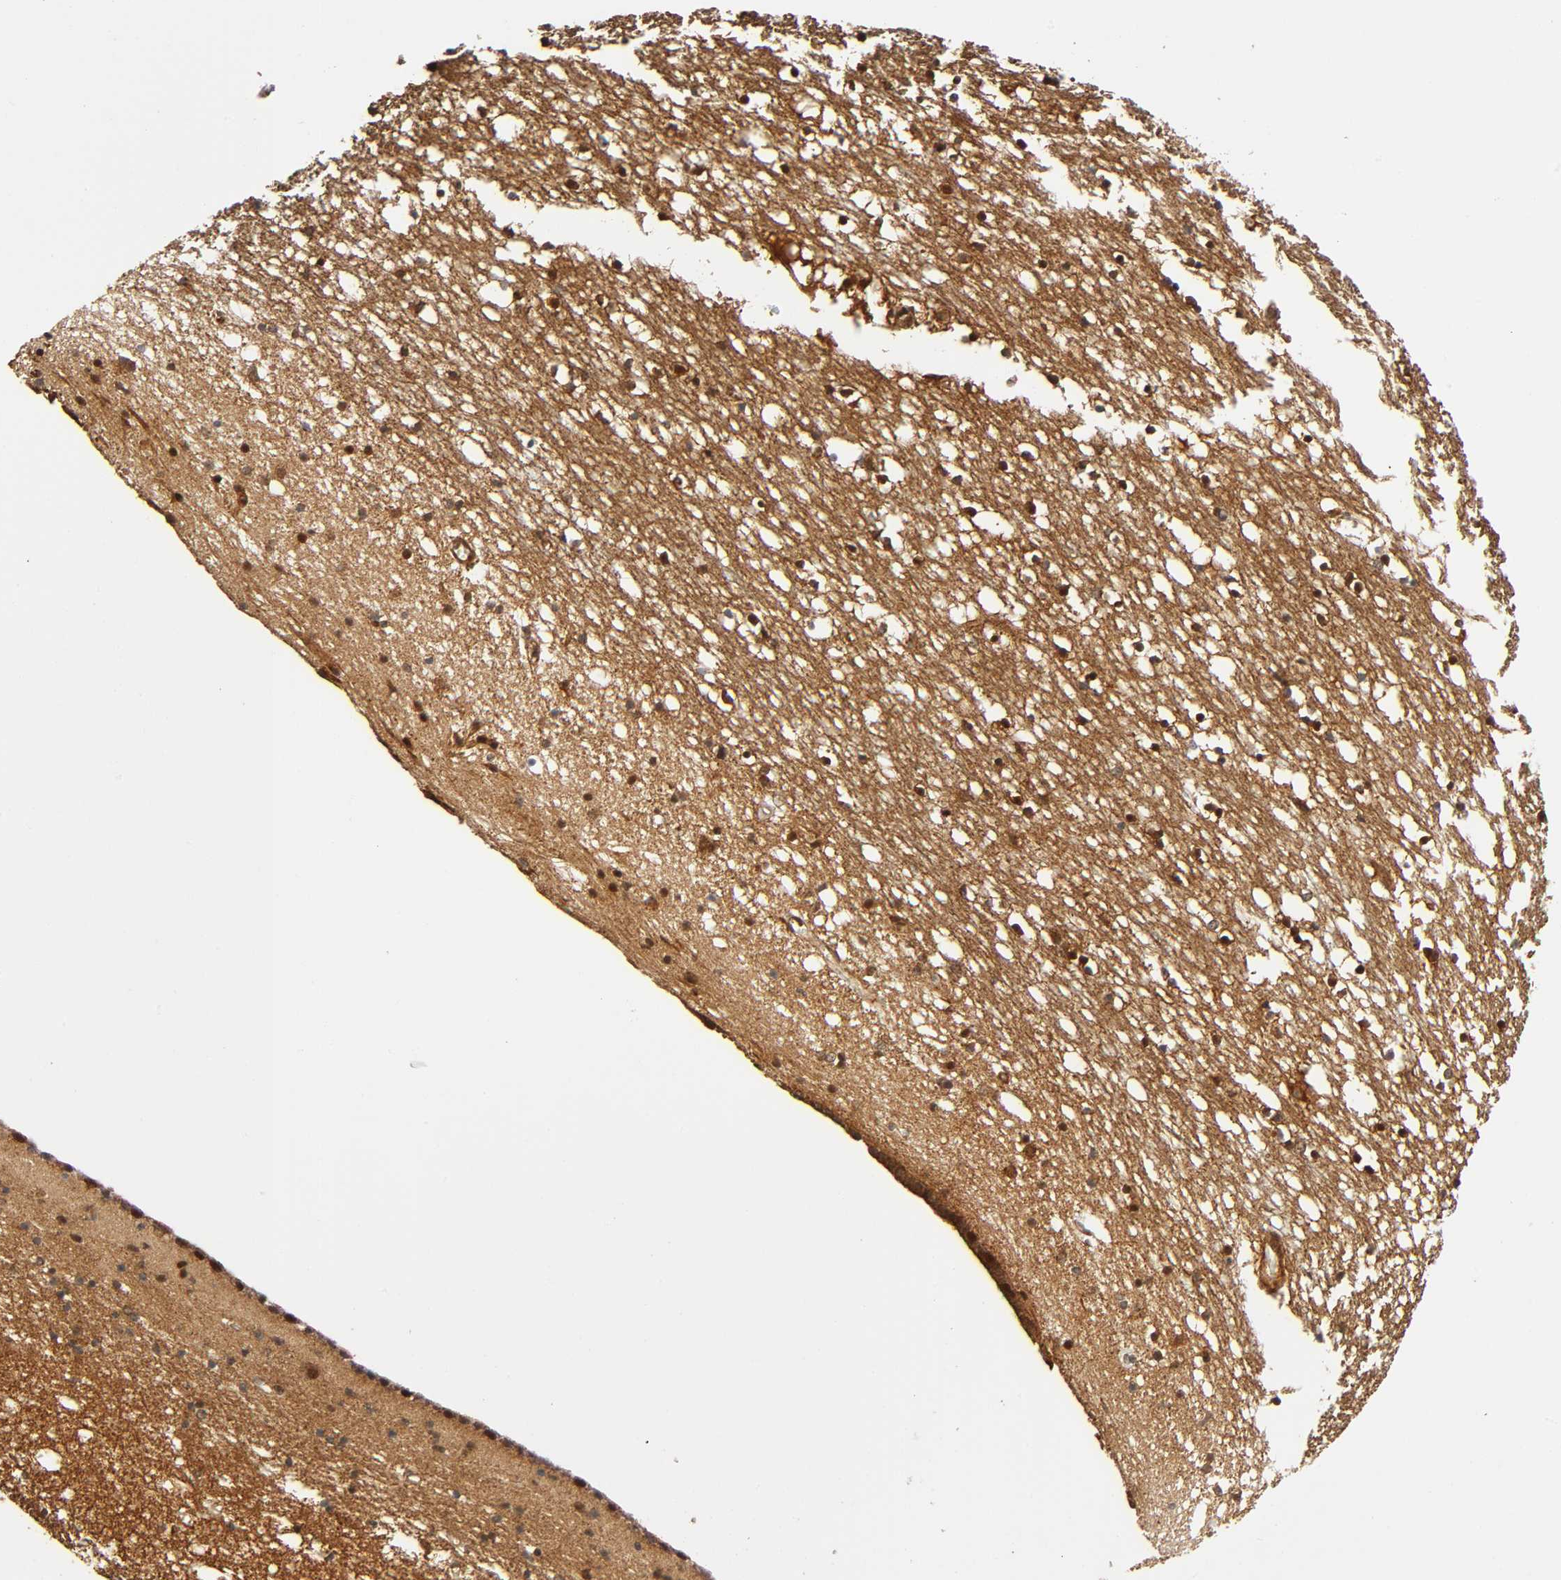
{"staining": {"intensity": "strong", "quantity": ">75%", "location": "cytoplasmic/membranous,nuclear"}, "tissue": "caudate", "cell_type": "Glial cells", "image_type": "normal", "snomed": [{"axis": "morphology", "description": "Normal tissue, NOS"}, {"axis": "topography", "description": "Lateral ventricle wall"}], "caption": "Strong cytoplasmic/membranous,nuclear positivity is seen in approximately >75% of glial cells in unremarkable caudate.", "gene": "IQCJ", "patient": {"sex": "male", "age": 45}}